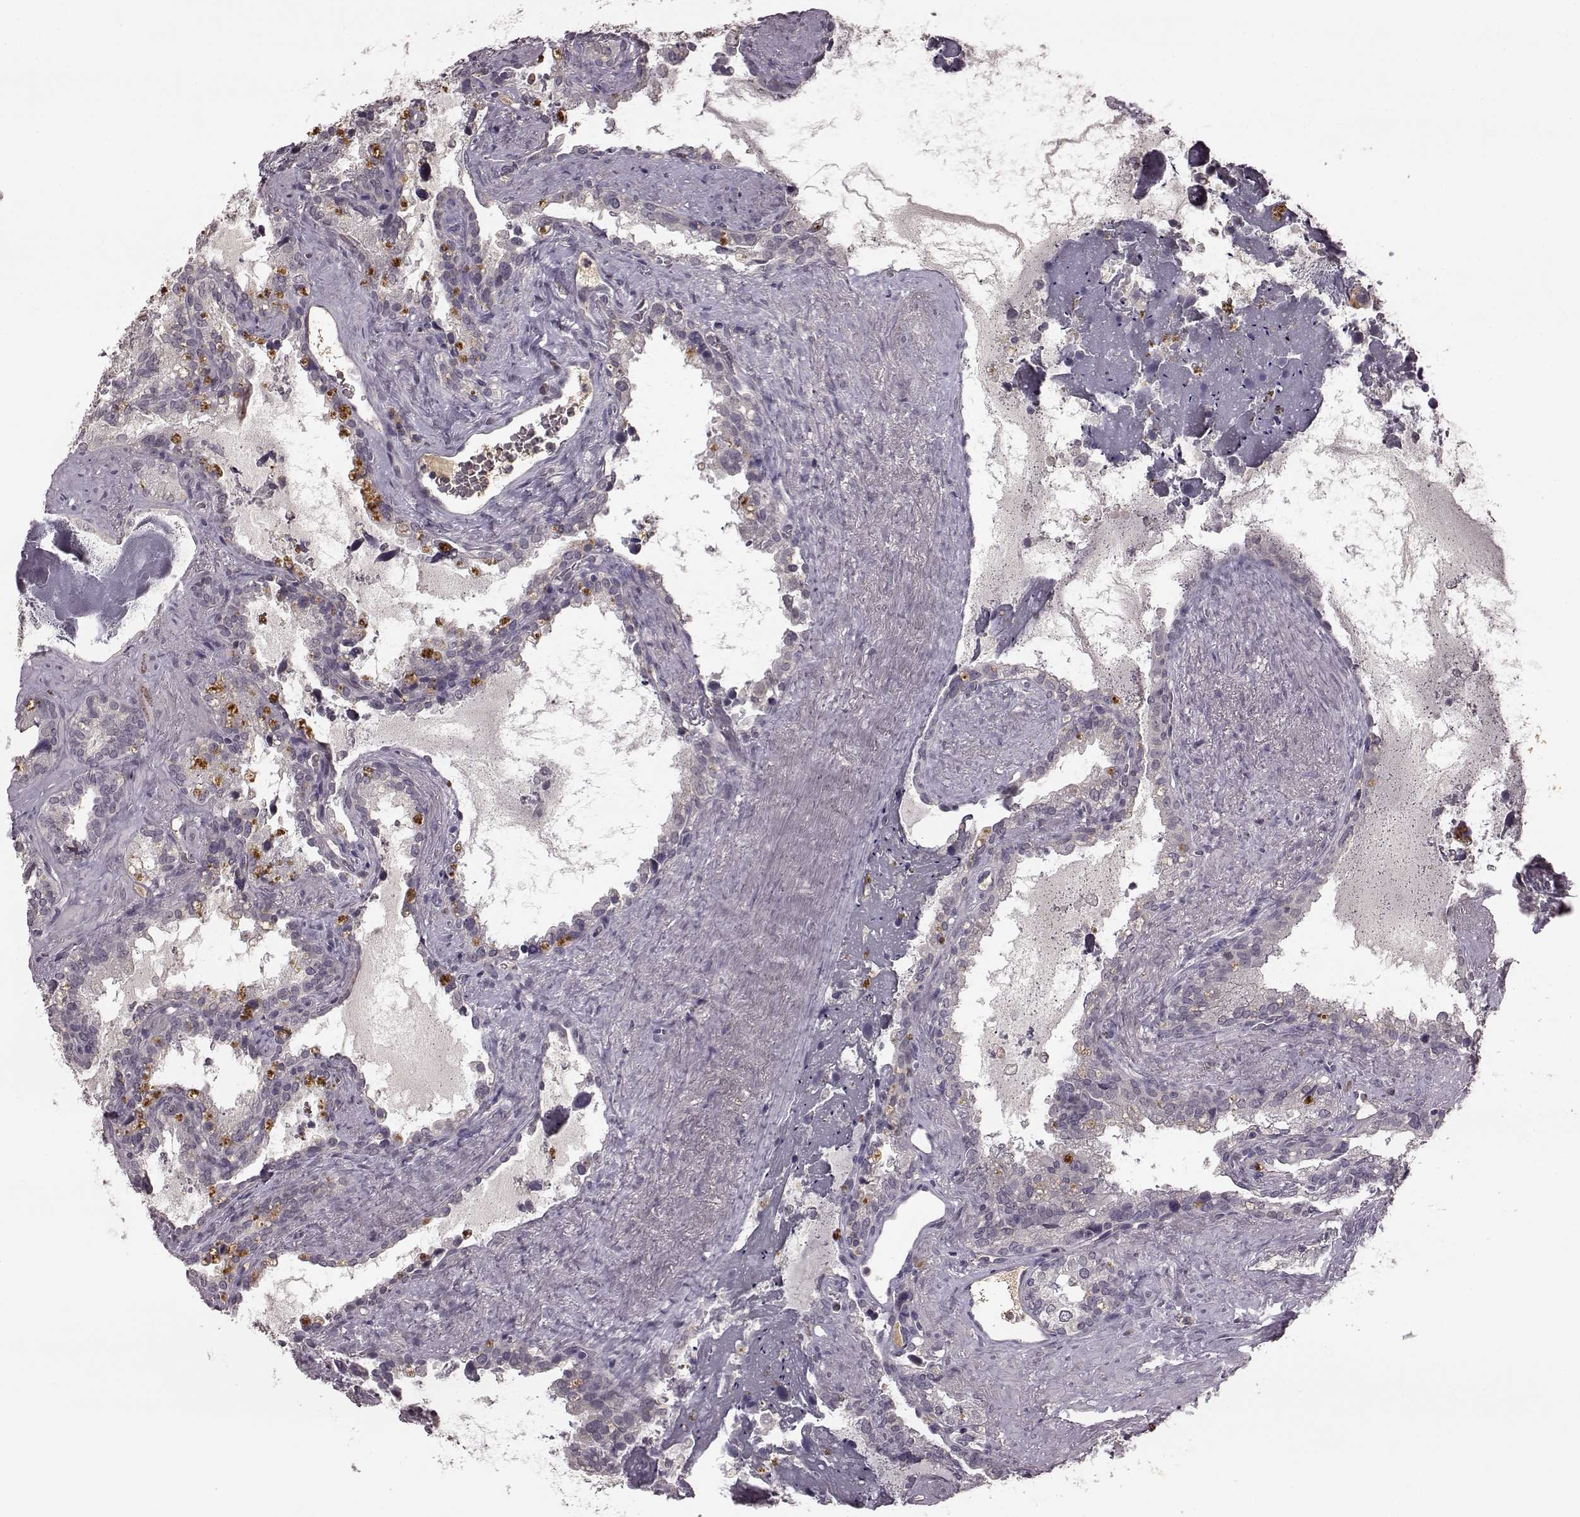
{"staining": {"intensity": "negative", "quantity": "none", "location": "none"}, "tissue": "seminal vesicle", "cell_type": "Glandular cells", "image_type": "normal", "snomed": [{"axis": "morphology", "description": "Normal tissue, NOS"}, {"axis": "topography", "description": "Seminal veicle"}], "caption": "This histopathology image is of benign seminal vesicle stained with immunohistochemistry to label a protein in brown with the nuclei are counter-stained blue. There is no positivity in glandular cells. The staining was performed using DAB to visualize the protein expression in brown, while the nuclei were stained in blue with hematoxylin (Magnification: 20x).", "gene": "NRL", "patient": {"sex": "male", "age": 71}}